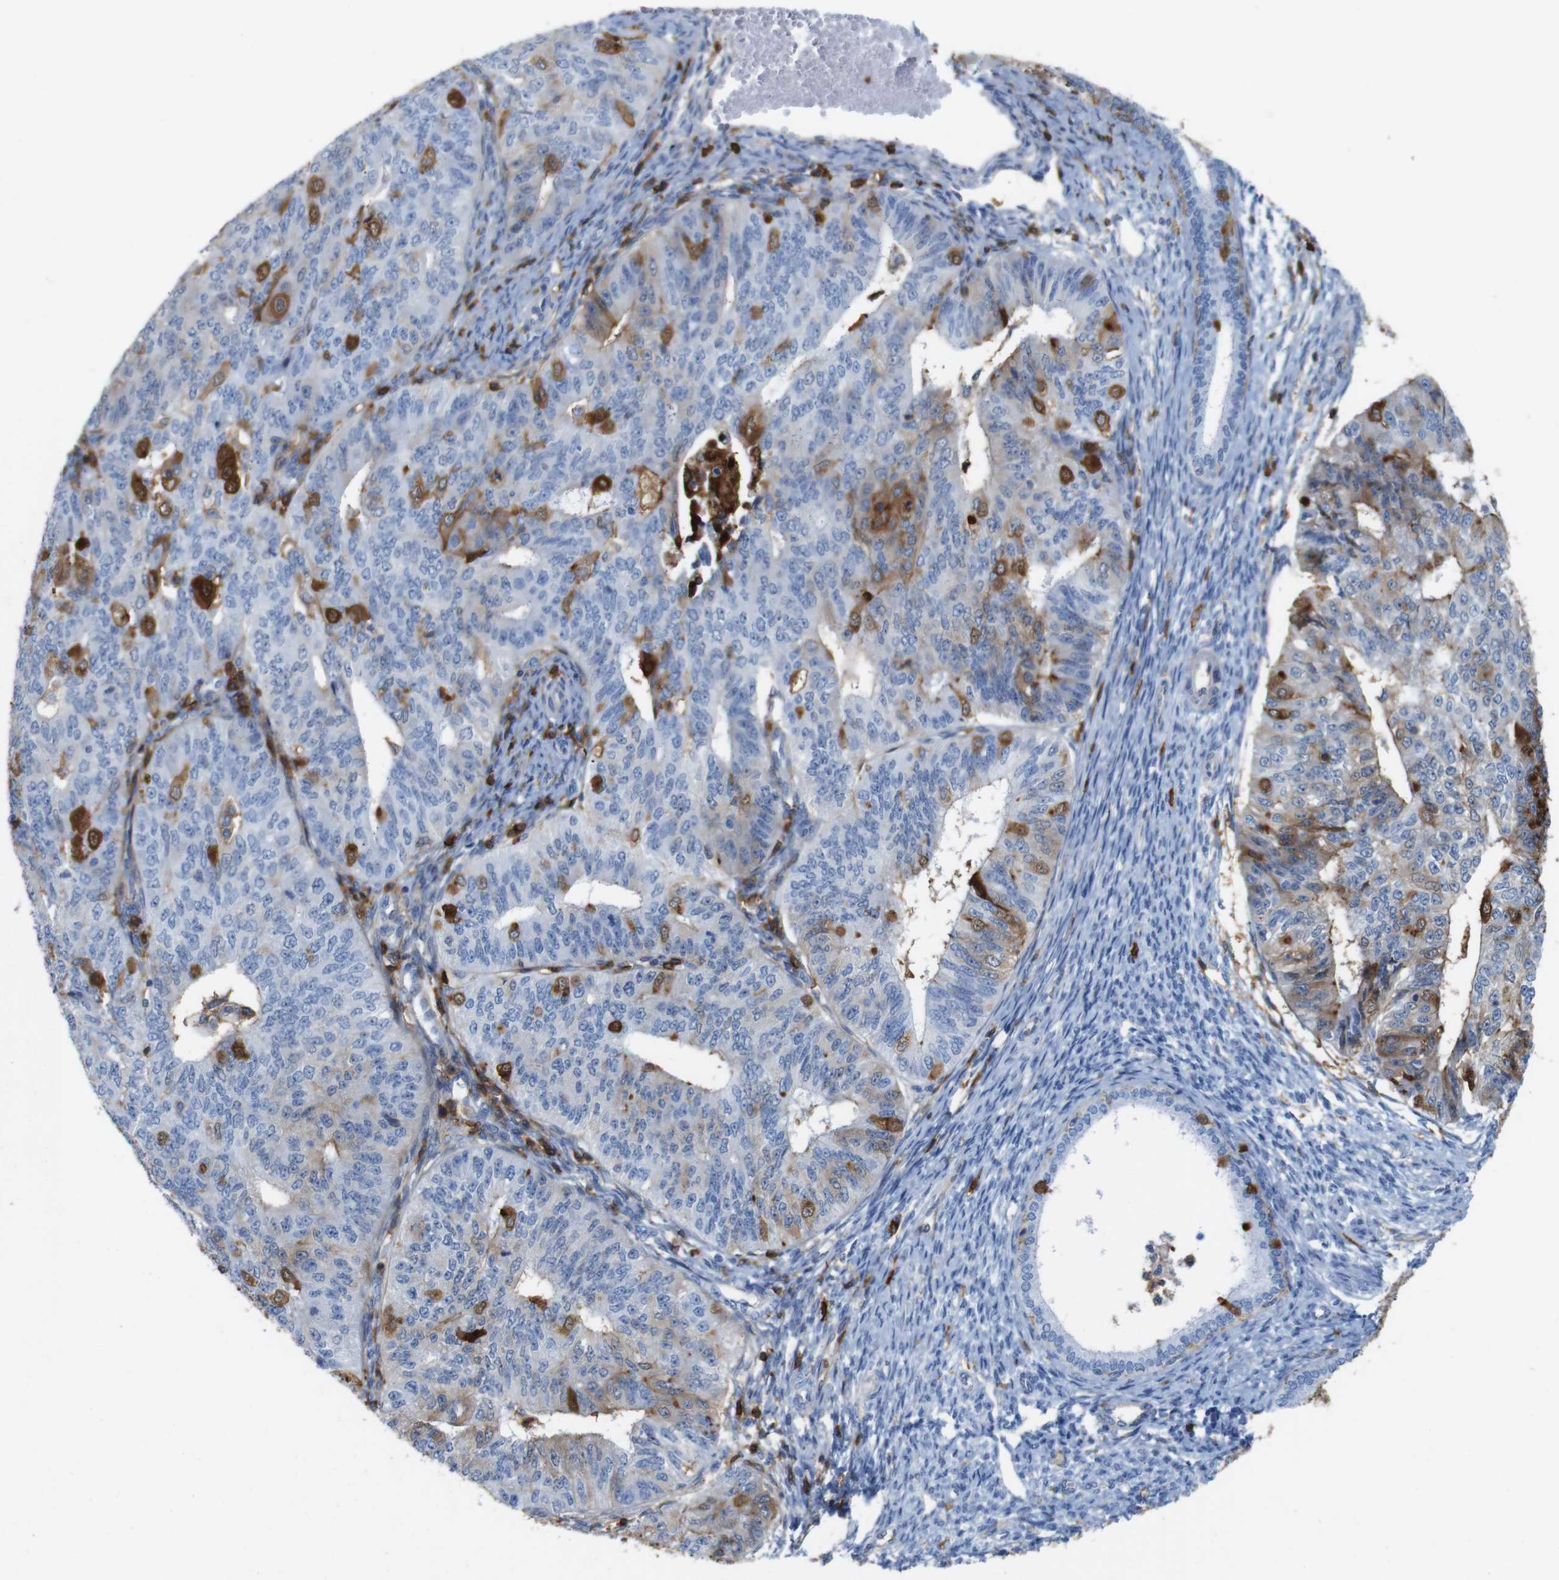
{"staining": {"intensity": "moderate", "quantity": "<25%", "location": "cytoplasmic/membranous,nuclear"}, "tissue": "endometrial cancer", "cell_type": "Tumor cells", "image_type": "cancer", "snomed": [{"axis": "morphology", "description": "Adenocarcinoma, NOS"}, {"axis": "topography", "description": "Endometrium"}], "caption": "Protein staining of endometrial cancer tissue shows moderate cytoplasmic/membranous and nuclear positivity in approximately <25% of tumor cells. Immunohistochemistry stains the protein of interest in brown and the nuclei are stained blue.", "gene": "ANXA1", "patient": {"sex": "female", "age": 32}}